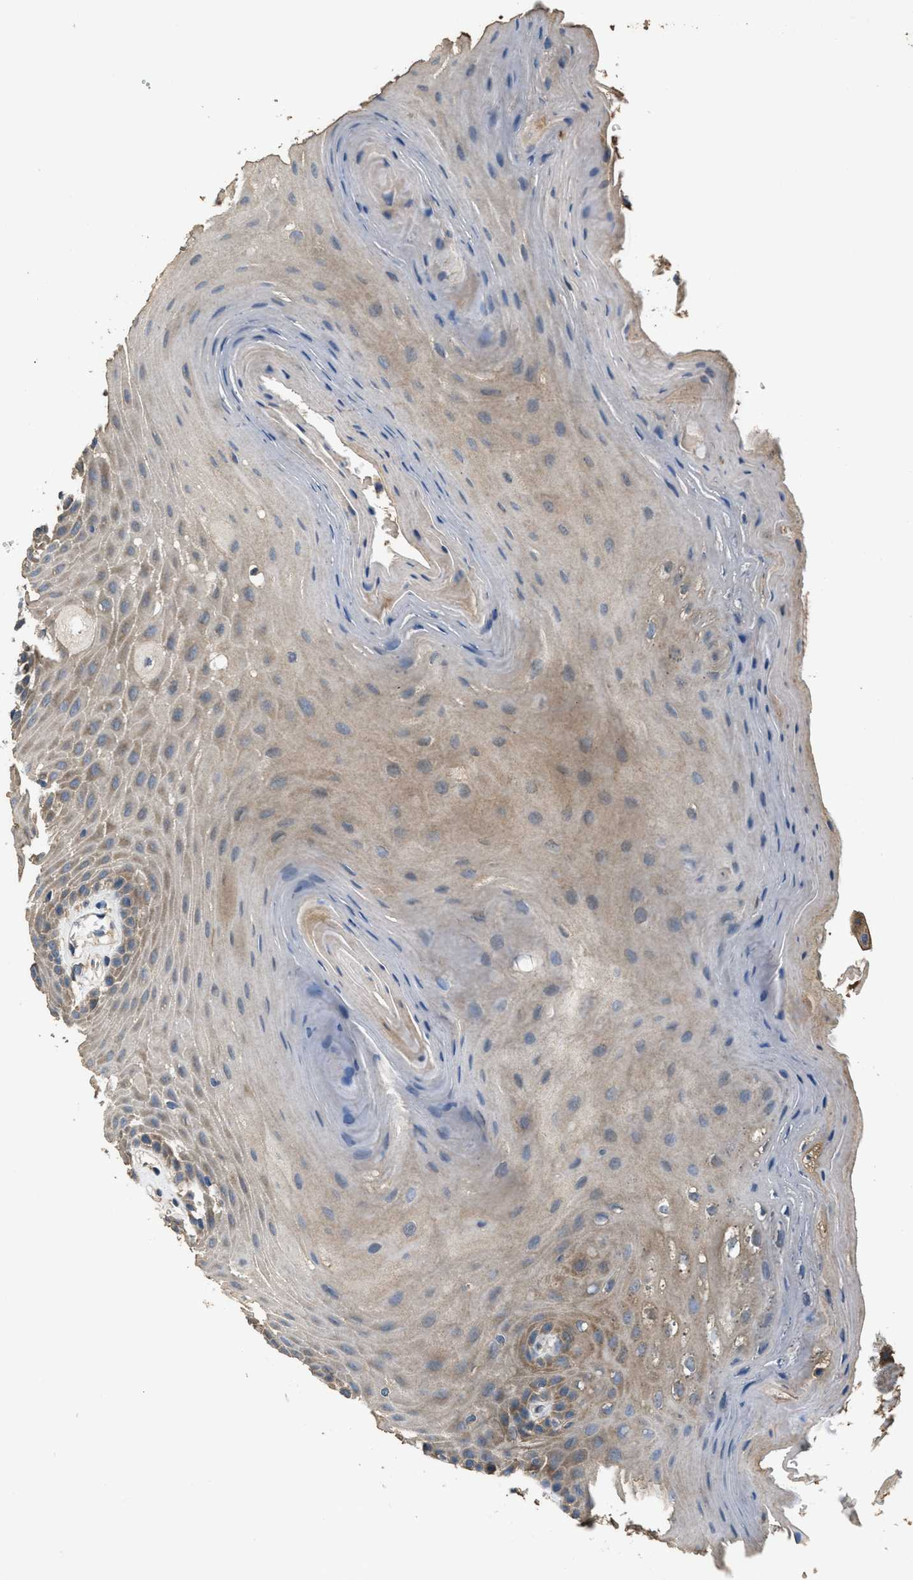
{"staining": {"intensity": "weak", "quantity": ">75%", "location": "cytoplasmic/membranous"}, "tissue": "oral mucosa", "cell_type": "Squamous epithelial cells", "image_type": "normal", "snomed": [{"axis": "morphology", "description": "Normal tissue, NOS"}, {"axis": "morphology", "description": "Squamous cell carcinoma, NOS"}, {"axis": "topography", "description": "Skeletal muscle"}, {"axis": "topography", "description": "Adipose tissue"}, {"axis": "topography", "description": "Vascular tissue"}, {"axis": "topography", "description": "Oral tissue"}, {"axis": "topography", "description": "Peripheral nerve tissue"}, {"axis": "topography", "description": "Head-Neck"}], "caption": "Immunohistochemical staining of unremarkable human oral mucosa reveals >75% levels of weak cytoplasmic/membranous protein positivity in about >75% of squamous epithelial cells.", "gene": "THBS2", "patient": {"sex": "male", "age": 71}}